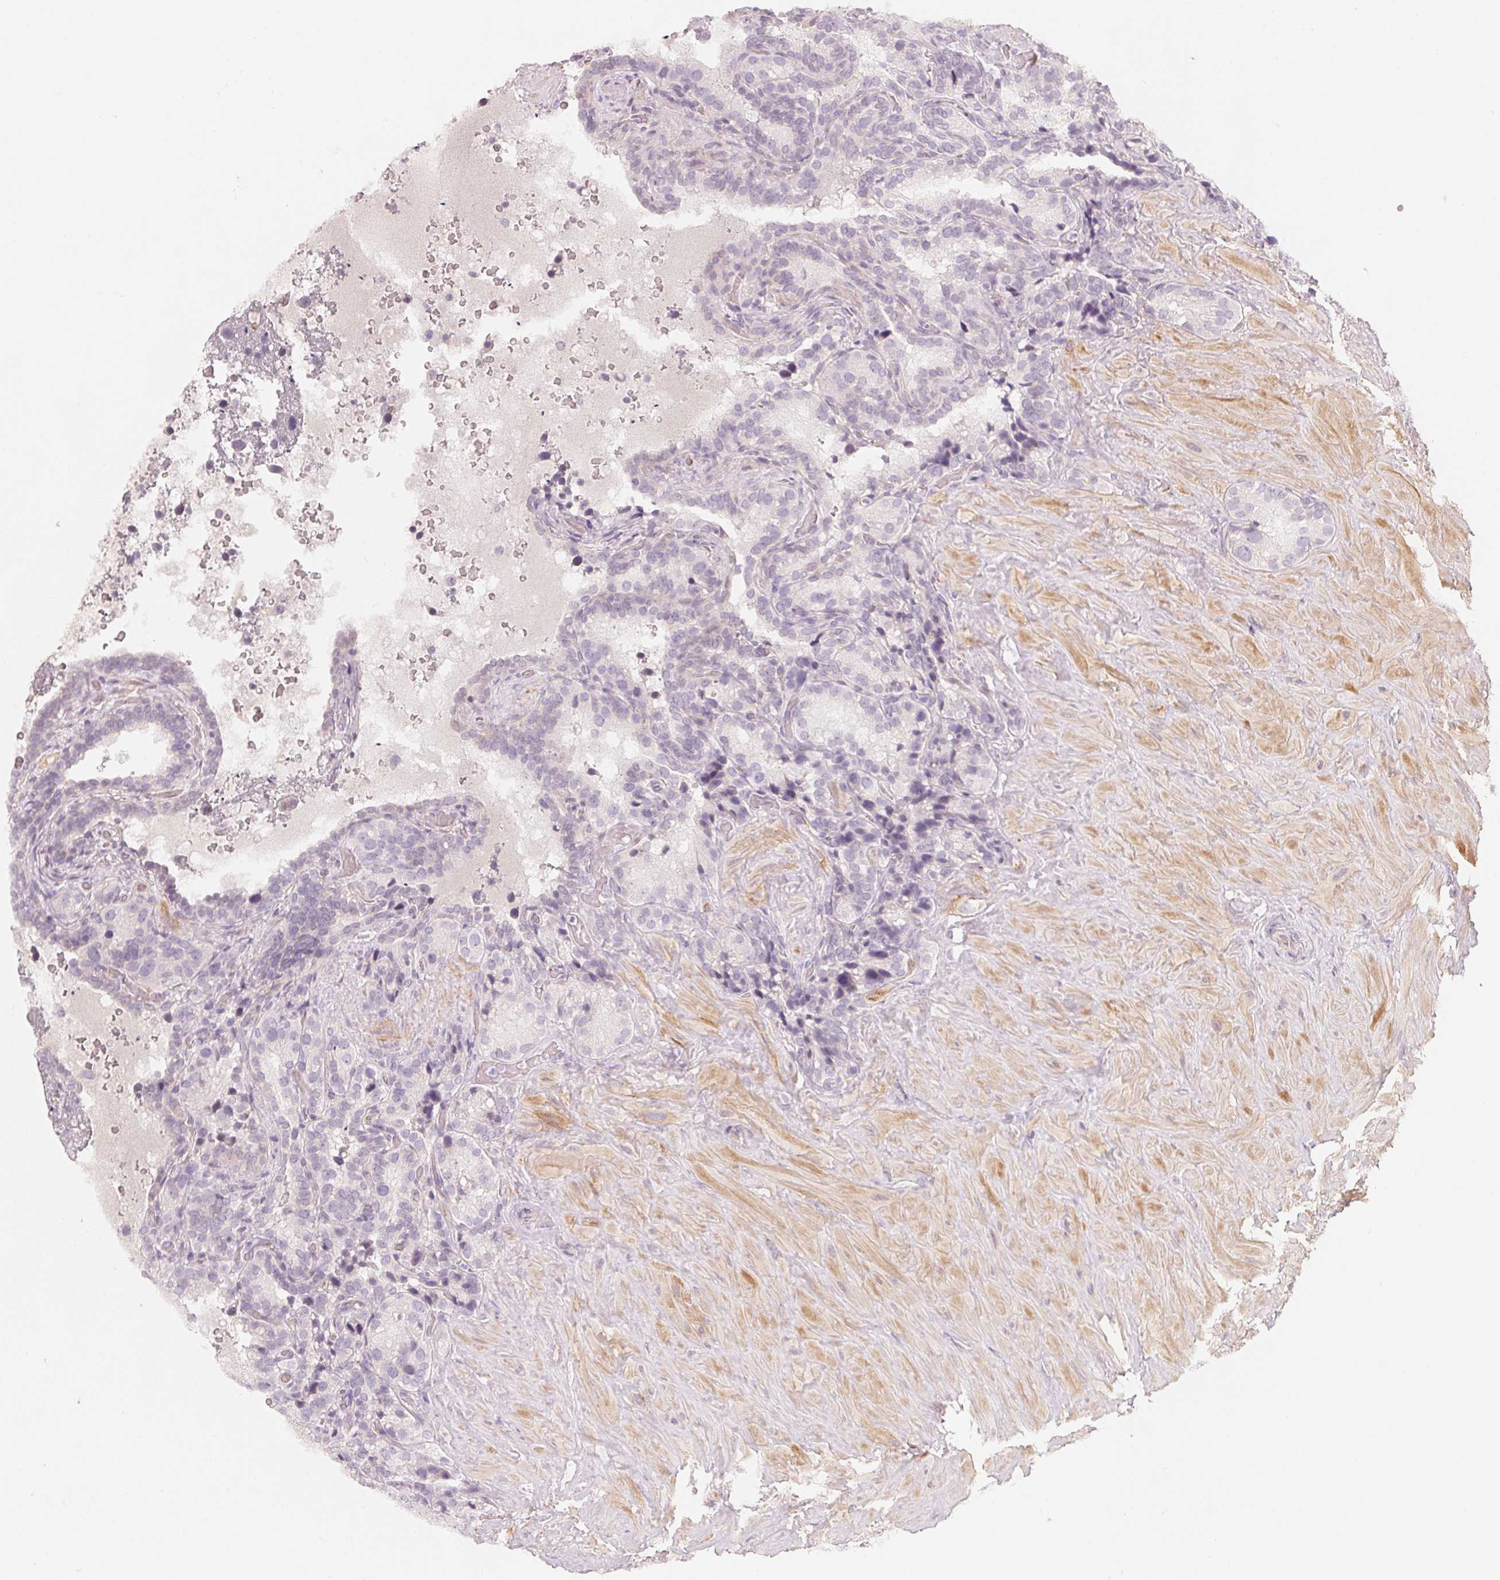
{"staining": {"intensity": "negative", "quantity": "none", "location": "none"}, "tissue": "seminal vesicle", "cell_type": "Glandular cells", "image_type": "normal", "snomed": [{"axis": "morphology", "description": "Normal tissue, NOS"}, {"axis": "topography", "description": "Seminal veicle"}], "caption": "IHC image of normal seminal vesicle: seminal vesicle stained with DAB exhibits no significant protein staining in glandular cells. Brightfield microscopy of immunohistochemistry stained with DAB (3,3'-diaminobenzidine) (brown) and hematoxylin (blue), captured at high magnification.", "gene": "CFHR2", "patient": {"sex": "male", "age": 60}}